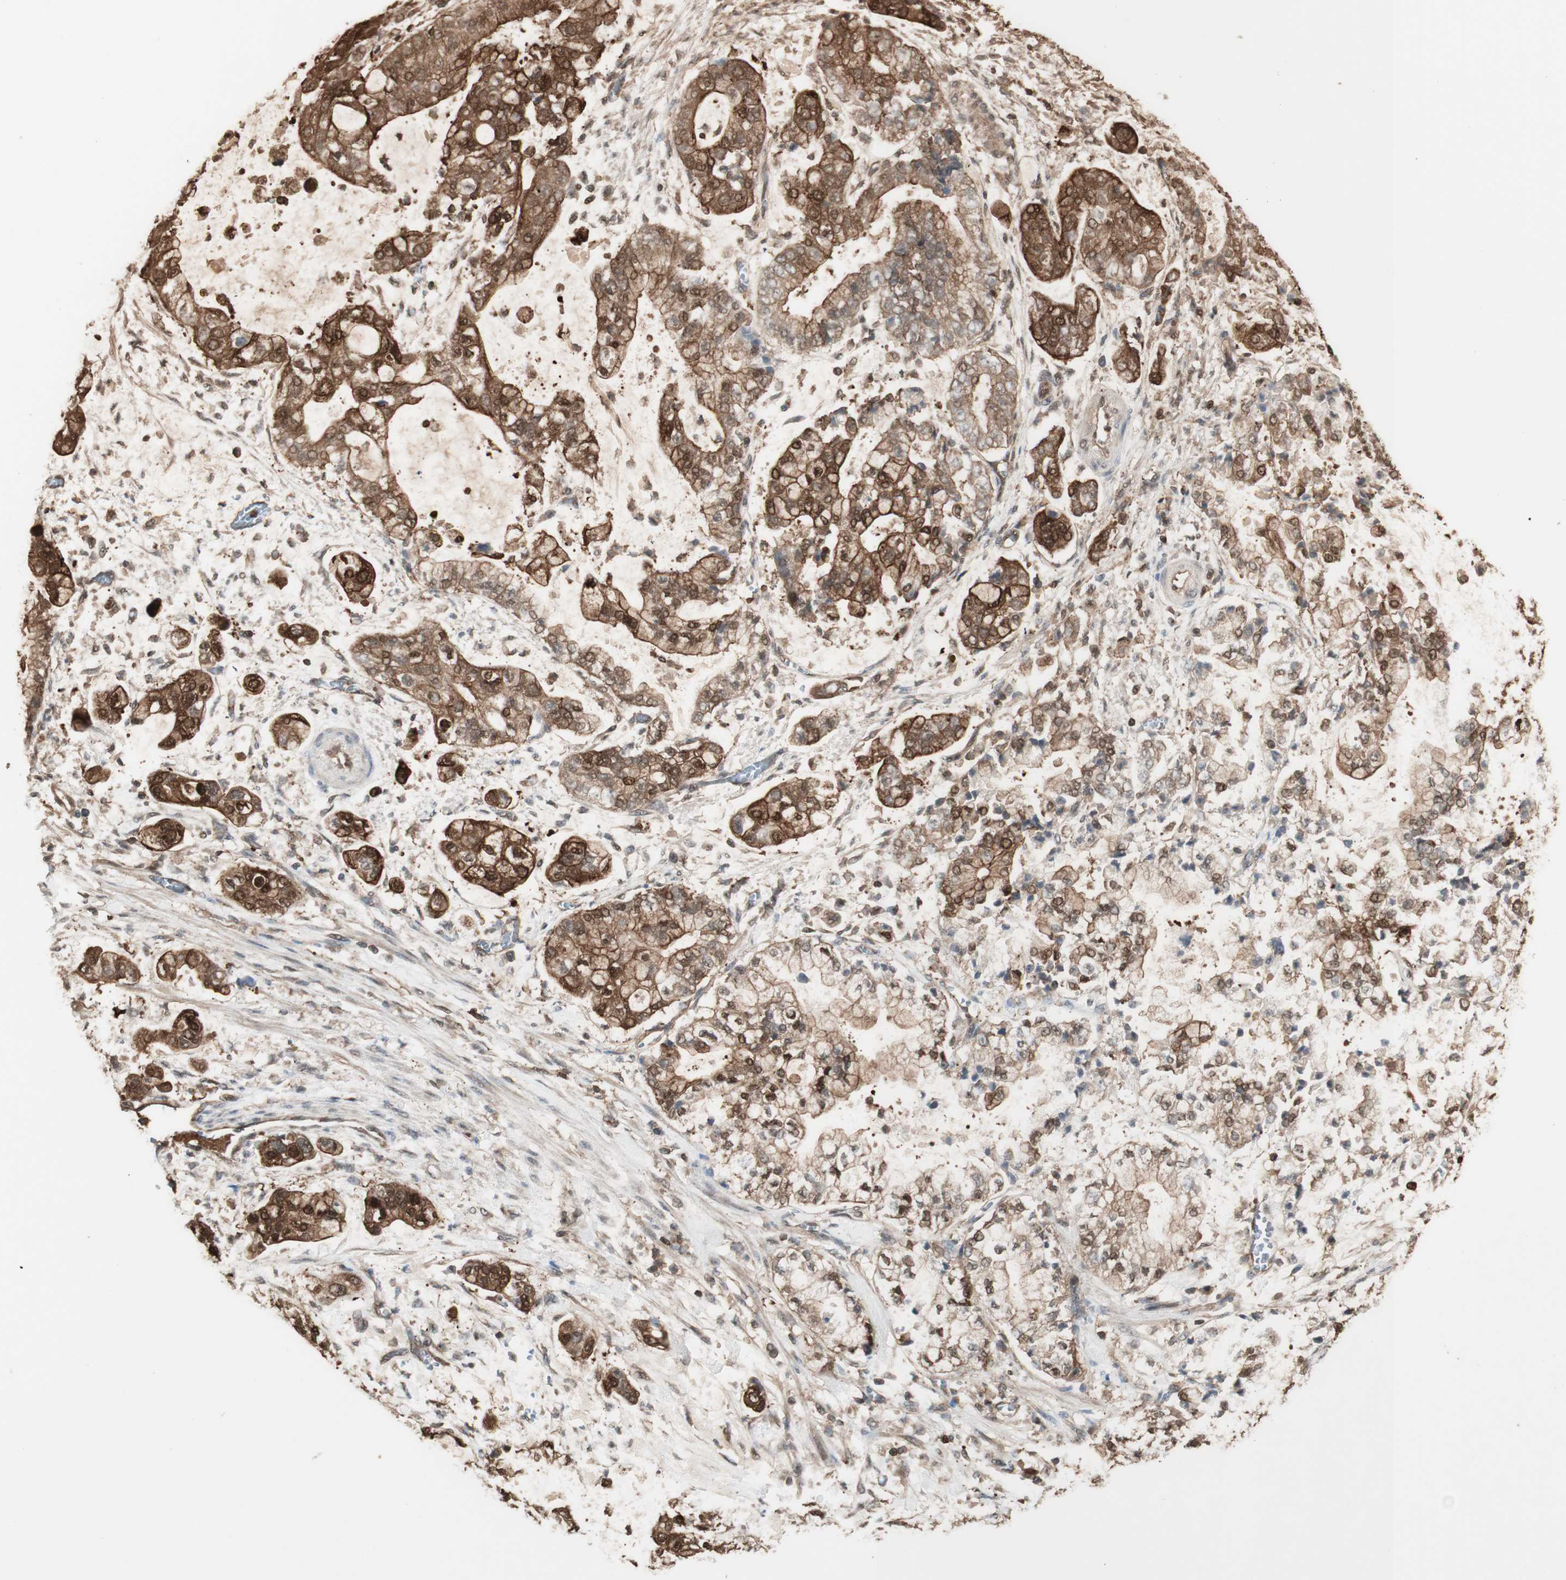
{"staining": {"intensity": "moderate", "quantity": ">75%", "location": "cytoplasmic/membranous,nuclear"}, "tissue": "stomach cancer", "cell_type": "Tumor cells", "image_type": "cancer", "snomed": [{"axis": "morphology", "description": "Adenocarcinoma, NOS"}, {"axis": "topography", "description": "Stomach"}], "caption": "This histopathology image shows IHC staining of human stomach cancer (adenocarcinoma), with medium moderate cytoplasmic/membranous and nuclear staining in about >75% of tumor cells.", "gene": "YWHAB", "patient": {"sex": "male", "age": 76}}